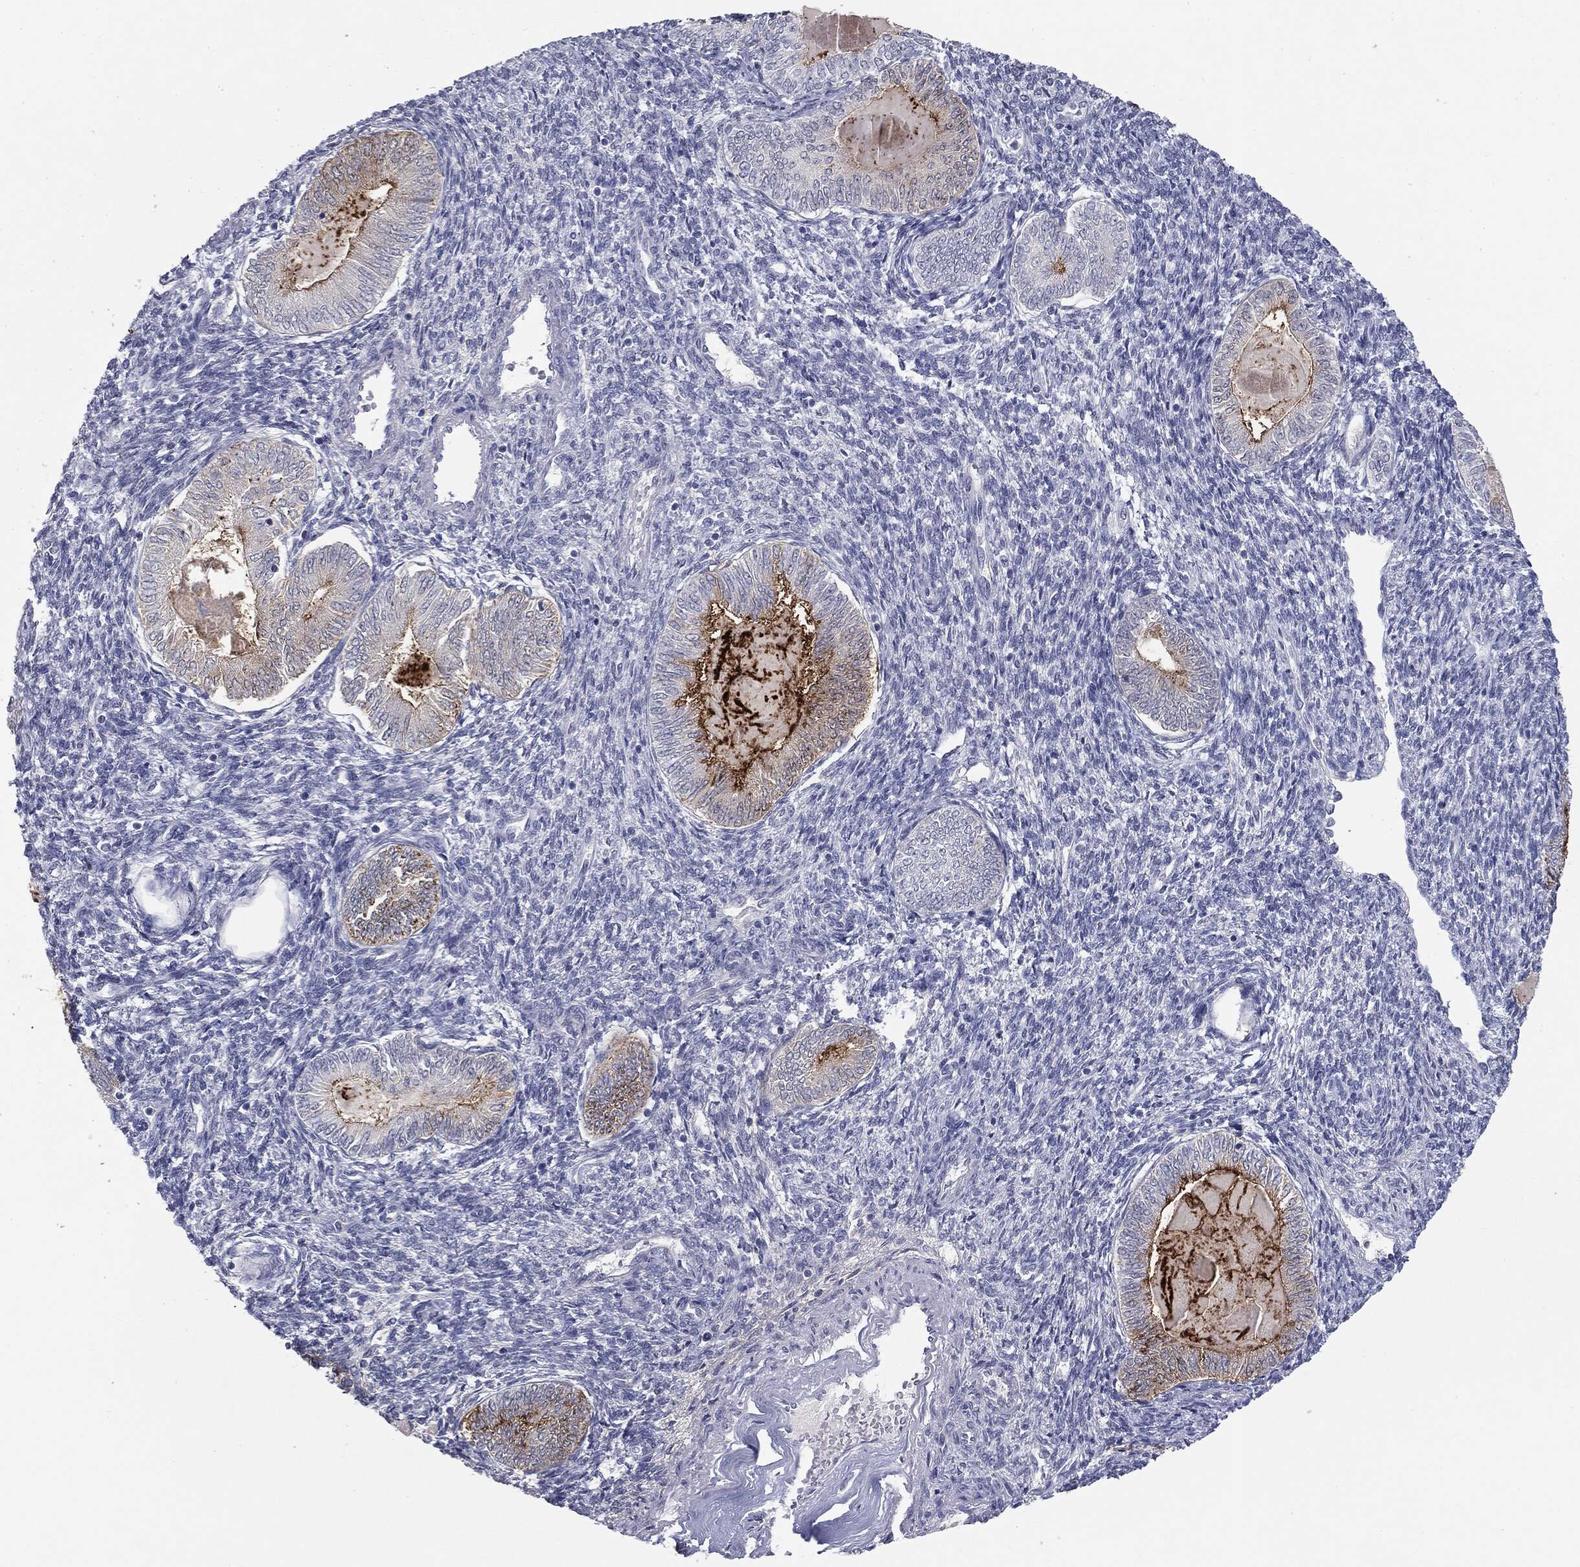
{"staining": {"intensity": "moderate", "quantity": "<25%", "location": "cytoplasmic/membranous"}, "tissue": "endometrial cancer", "cell_type": "Tumor cells", "image_type": "cancer", "snomed": [{"axis": "morphology", "description": "Carcinoma, NOS"}, {"axis": "topography", "description": "Uterus"}], "caption": "The photomicrograph demonstrates staining of endometrial cancer, revealing moderate cytoplasmic/membranous protein expression (brown color) within tumor cells.", "gene": "MUC1", "patient": {"sex": "female", "age": 76}}